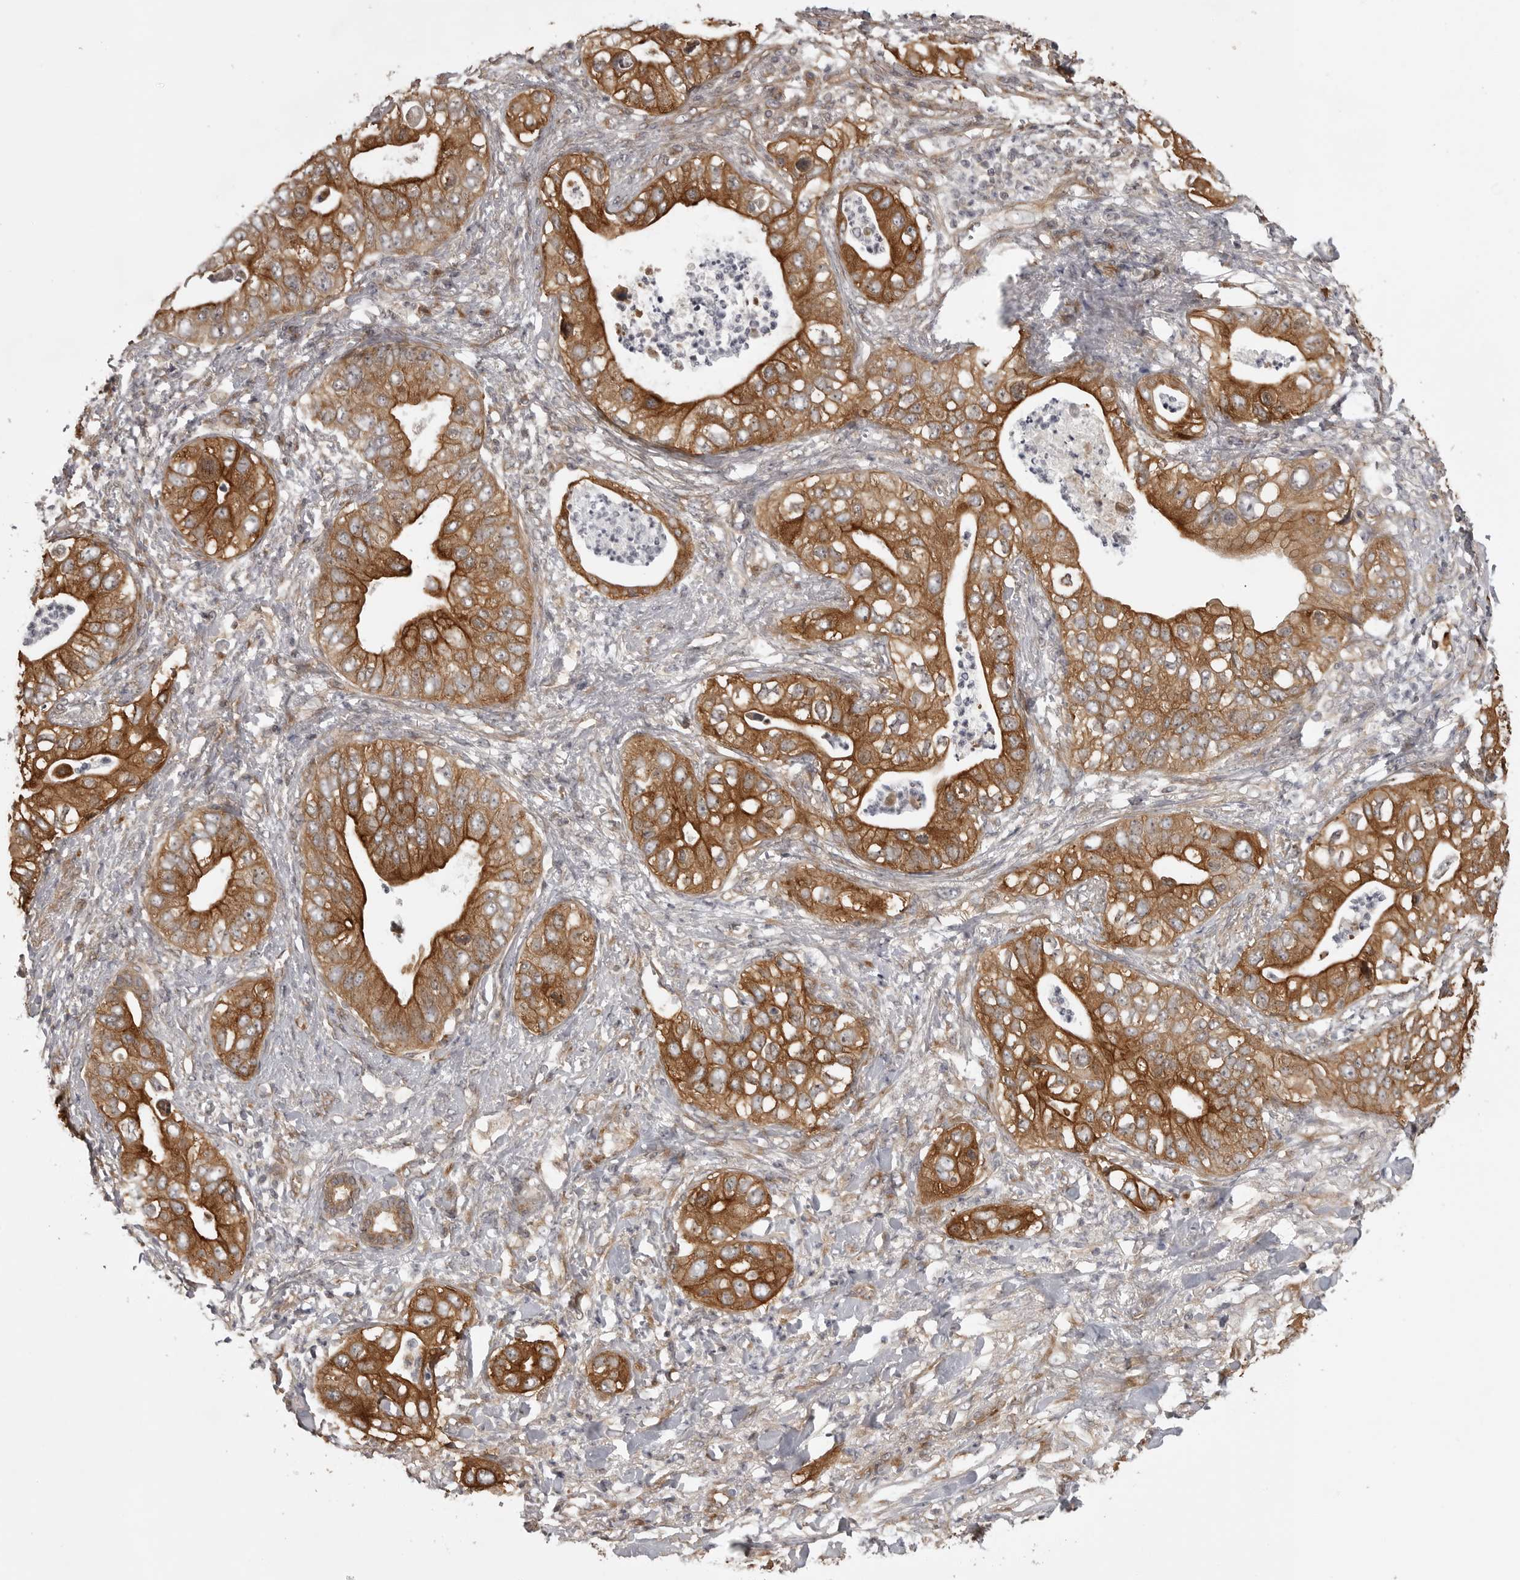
{"staining": {"intensity": "strong", "quantity": ">75%", "location": "cytoplasmic/membranous"}, "tissue": "pancreatic cancer", "cell_type": "Tumor cells", "image_type": "cancer", "snomed": [{"axis": "morphology", "description": "Adenocarcinoma, NOS"}, {"axis": "topography", "description": "Pancreas"}], "caption": "Brown immunohistochemical staining in human pancreatic cancer (adenocarcinoma) shows strong cytoplasmic/membranous expression in about >75% of tumor cells.", "gene": "LRRC45", "patient": {"sex": "female", "age": 78}}